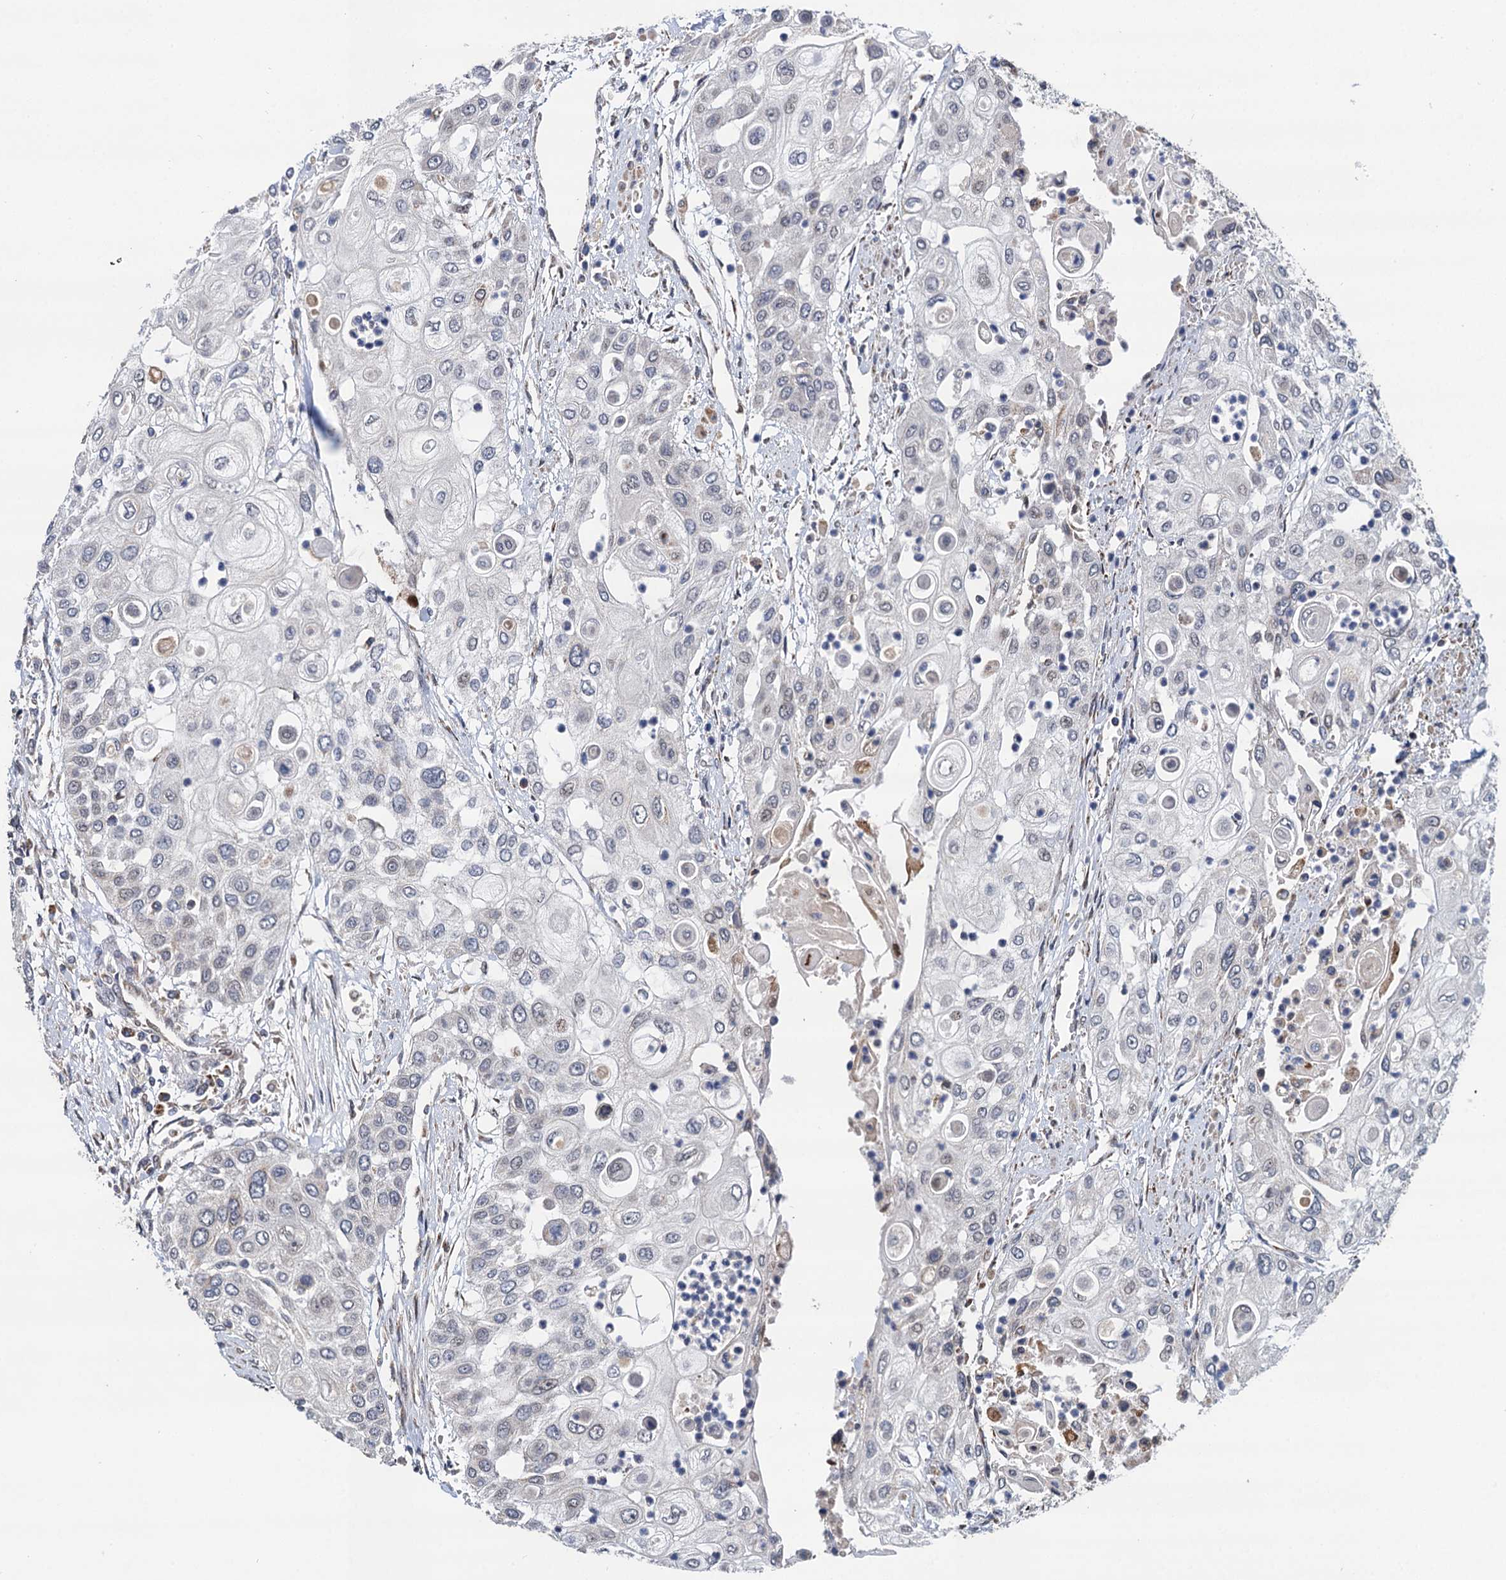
{"staining": {"intensity": "negative", "quantity": "none", "location": "none"}, "tissue": "urothelial cancer", "cell_type": "Tumor cells", "image_type": "cancer", "snomed": [{"axis": "morphology", "description": "Urothelial carcinoma, High grade"}, {"axis": "topography", "description": "Urinary bladder"}], "caption": "Immunohistochemistry (IHC) of human high-grade urothelial carcinoma reveals no staining in tumor cells.", "gene": "CMPK2", "patient": {"sex": "female", "age": 79}}